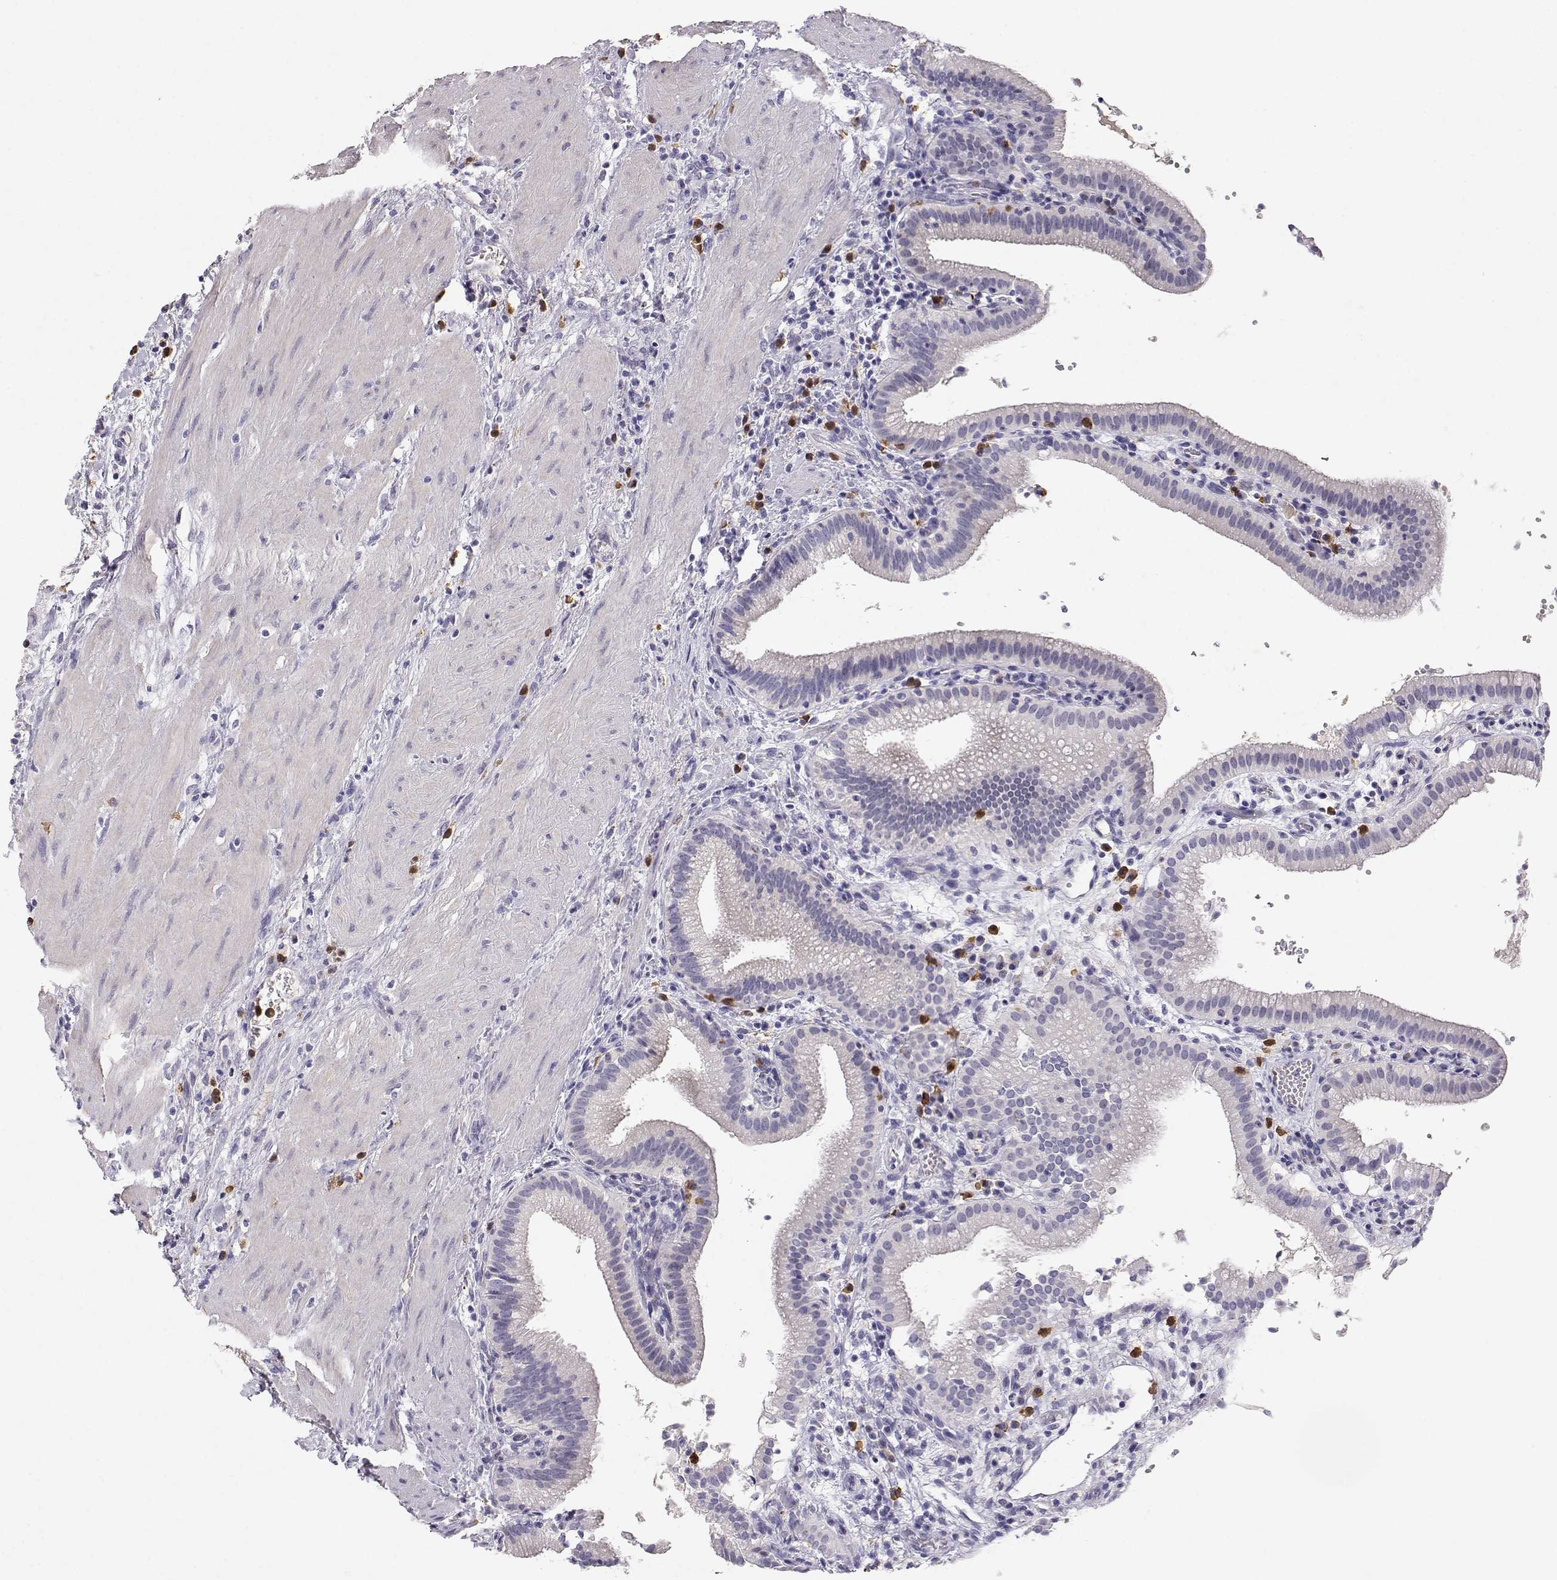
{"staining": {"intensity": "negative", "quantity": "none", "location": "none"}, "tissue": "gallbladder", "cell_type": "Glandular cells", "image_type": "normal", "snomed": [{"axis": "morphology", "description": "Normal tissue, NOS"}, {"axis": "topography", "description": "Gallbladder"}], "caption": "Glandular cells show no significant protein positivity in benign gallbladder. (DAB immunohistochemistry (IHC), high magnification).", "gene": "CDHR1", "patient": {"sex": "male", "age": 42}}